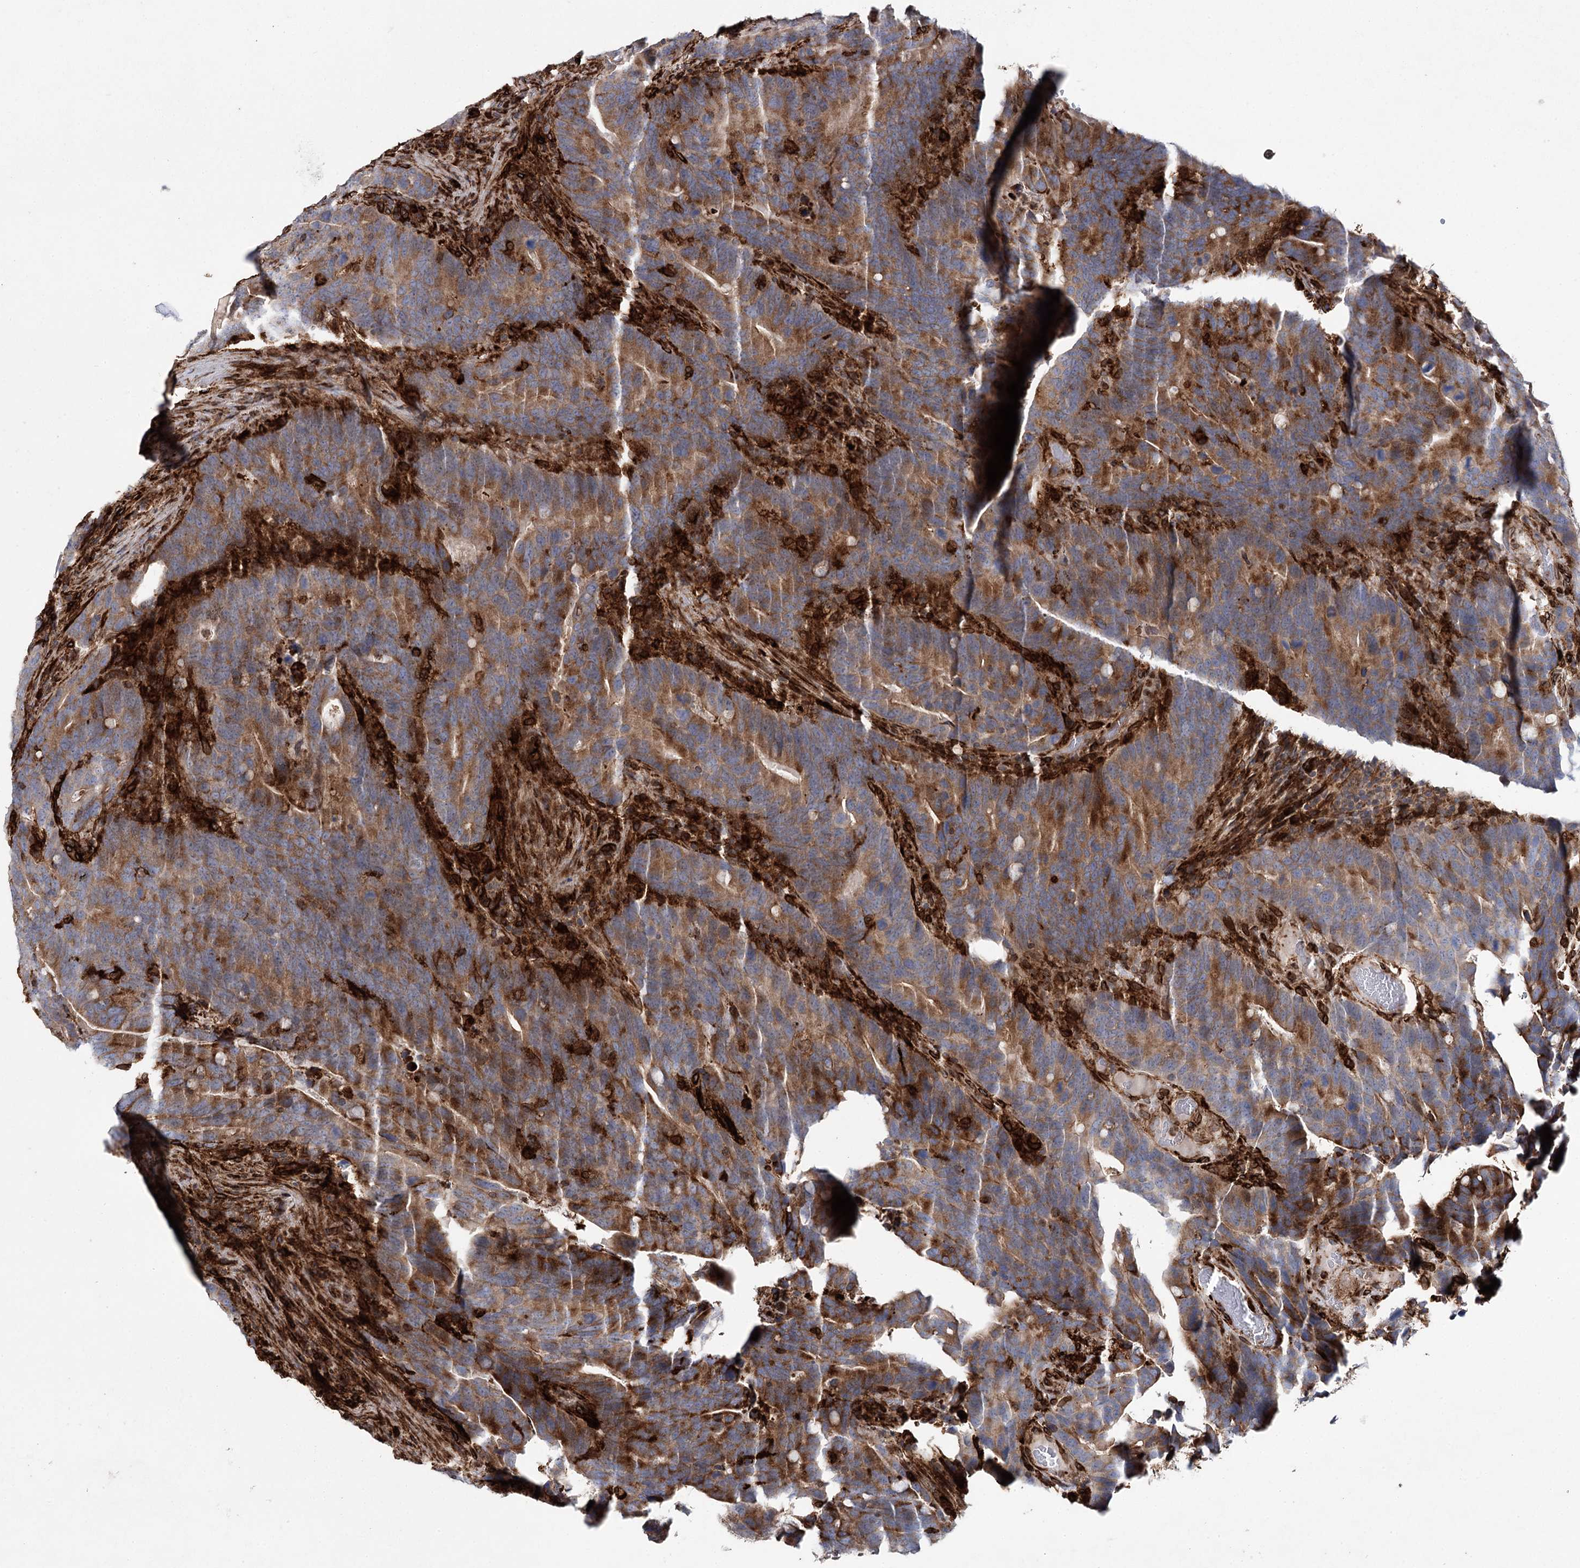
{"staining": {"intensity": "moderate", "quantity": ">75%", "location": "cytoplasmic/membranous"}, "tissue": "colorectal cancer", "cell_type": "Tumor cells", "image_type": "cancer", "snomed": [{"axis": "morphology", "description": "Adenocarcinoma, NOS"}, {"axis": "topography", "description": "Colon"}], "caption": "This is an image of immunohistochemistry staining of adenocarcinoma (colorectal), which shows moderate staining in the cytoplasmic/membranous of tumor cells.", "gene": "DCUN1D4", "patient": {"sex": "female", "age": 66}}